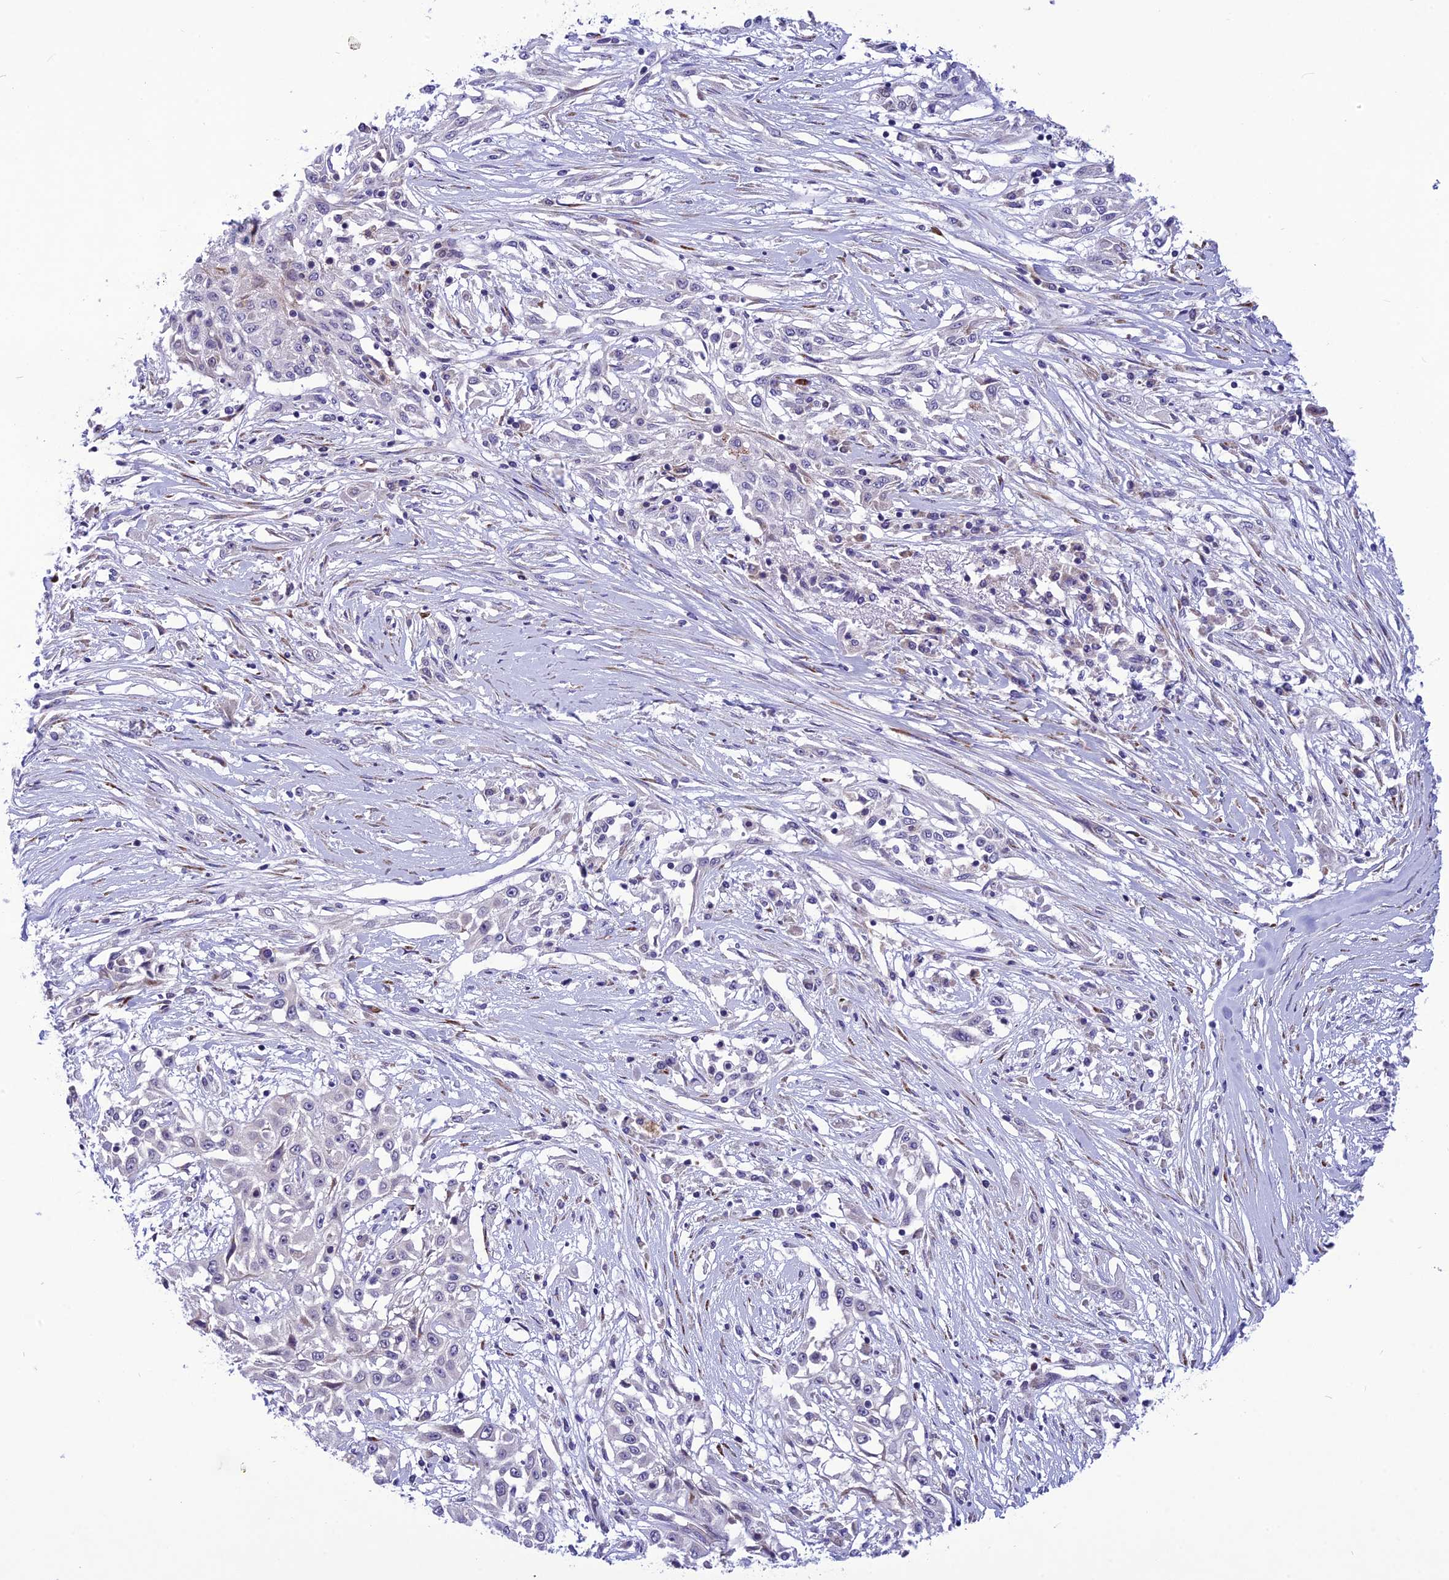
{"staining": {"intensity": "negative", "quantity": "none", "location": "none"}, "tissue": "skin cancer", "cell_type": "Tumor cells", "image_type": "cancer", "snomed": [{"axis": "morphology", "description": "Squamous cell carcinoma, NOS"}, {"axis": "morphology", "description": "Squamous cell carcinoma, metastatic, NOS"}, {"axis": "topography", "description": "Skin"}, {"axis": "topography", "description": "Lymph node"}], "caption": "A high-resolution micrograph shows immunohistochemistry staining of skin cancer, which exhibits no significant expression in tumor cells. The staining was performed using DAB to visualize the protein expression in brown, while the nuclei were stained in blue with hematoxylin (Magnification: 20x).", "gene": "PSMF1", "patient": {"sex": "male", "age": 75}}